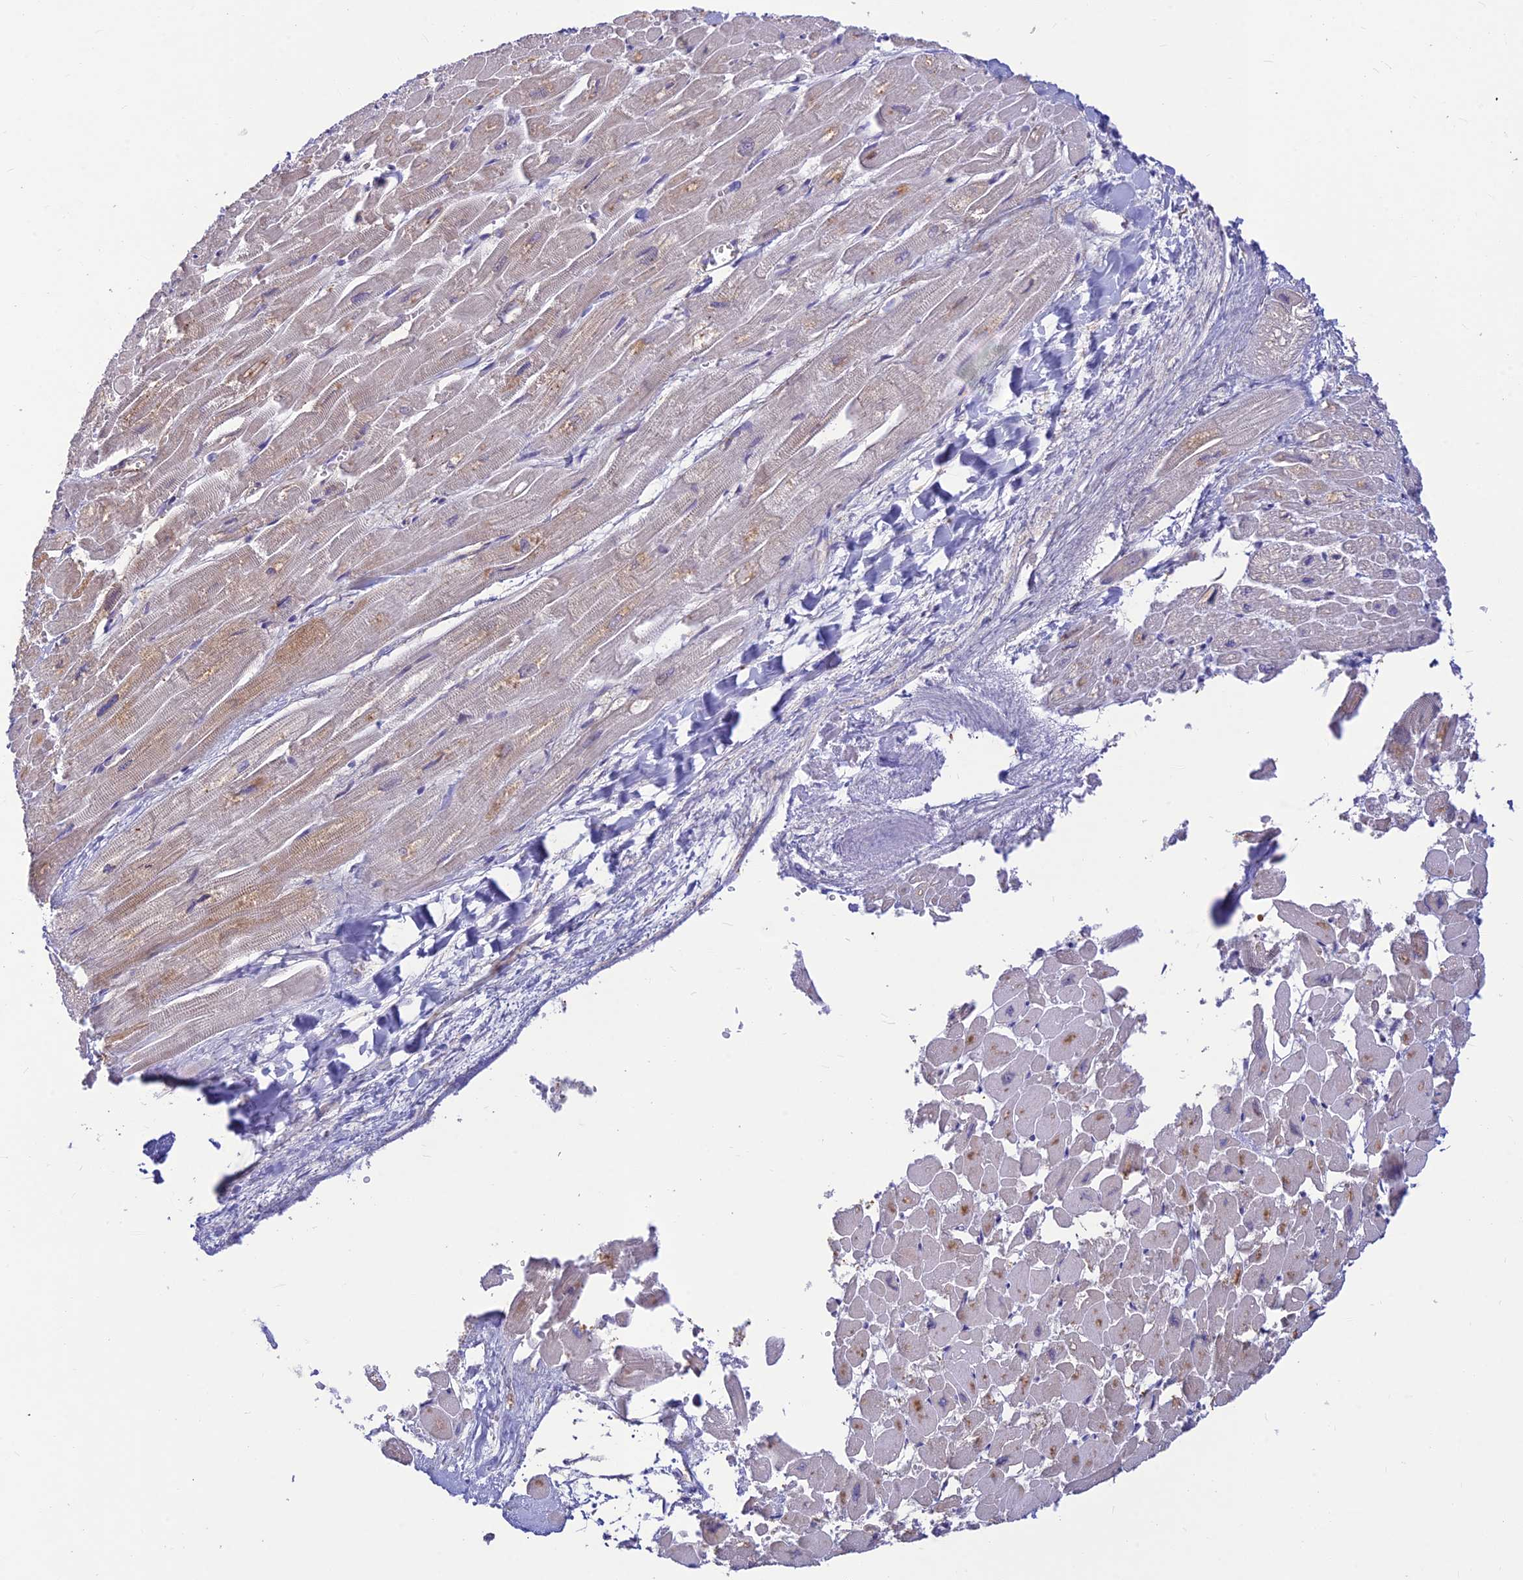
{"staining": {"intensity": "moderate", "quantity": "<25%", "location": "cytoplasmic/membranous"}, "tissue": "heart muscle", "cell_type": "Cardiomyocytes", "image_type": "normal", "snomed": [{"axis": "morphology", "description": "Normal tissue, NOS"}, {"axis": "topography", "description": "Heart"}], "caption": "The histopathology image exhibits a brown stain indicating the presence of a protein in the cytoplasmic/membranous of cardiomyocytes in heart muscle. Using DAB (3,3'-diaminobenzidine) (brown) and hematoxylin (blue) stains, captured at high magnification using brightfield microscopy.", "gene": "ST8SIA5", "patient": {"sex": "male", "age": 54}}